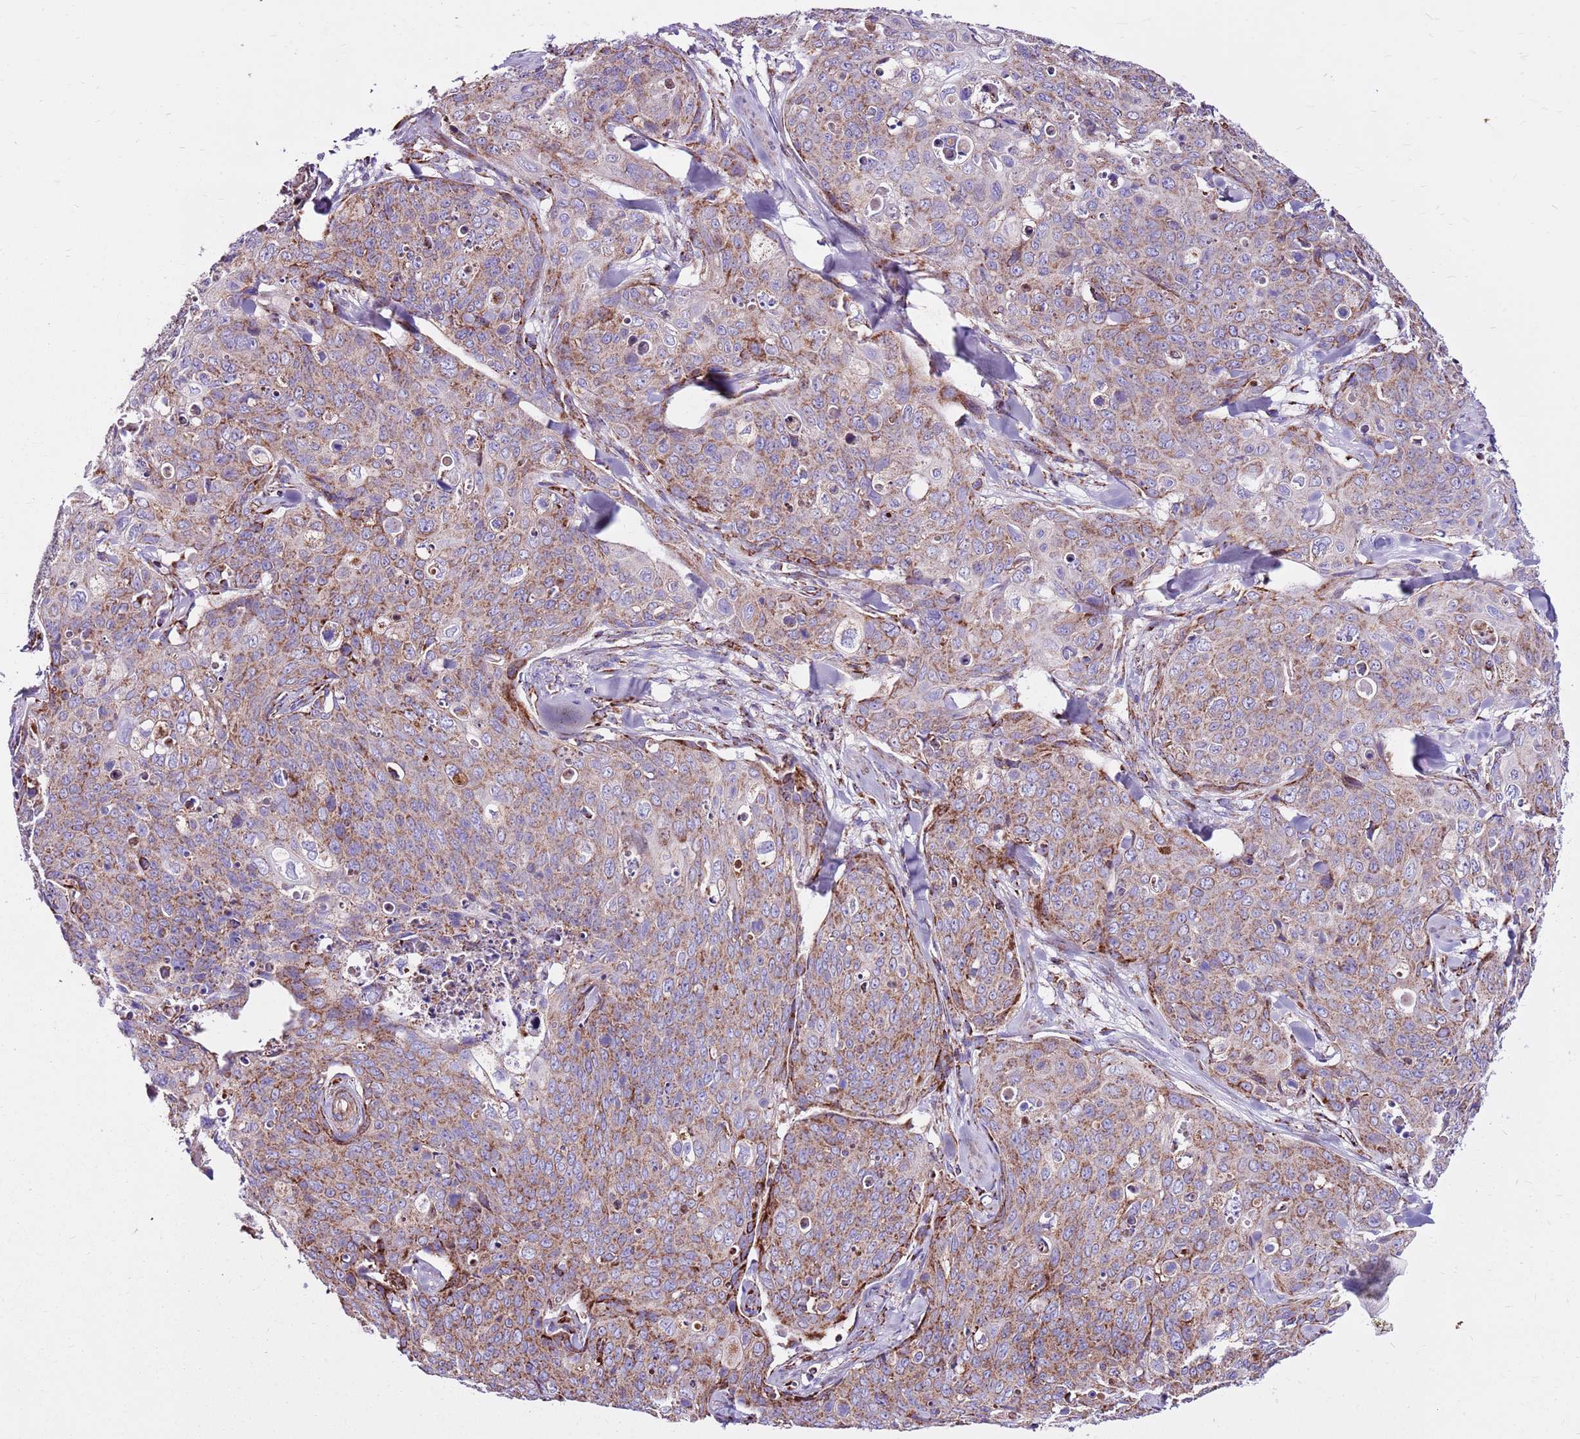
{"staining": {"intensity": "moderate", "quantity": "<25%", "location": "cytoplasmic/membranous"}, "tissue": "skin cancer", "cell_type": "Tumor cells", "image_type": "cancer", "snomed": [{"axis": "morphology", "description": "Squamous cell carcinoma, NOS"}, {"axis": "topography", "description": "Skin"}, {"axis": "topography", "description": "Vulva"}], "caption": "A low amount of moderate cytoplasmic/membranous staining is appreciated in approximately <25% of tumor cells in squamous cell carcinoma (skin) tissue.", "gene": "HECTD4", "patient": {"sex": "female", "age": 85}}